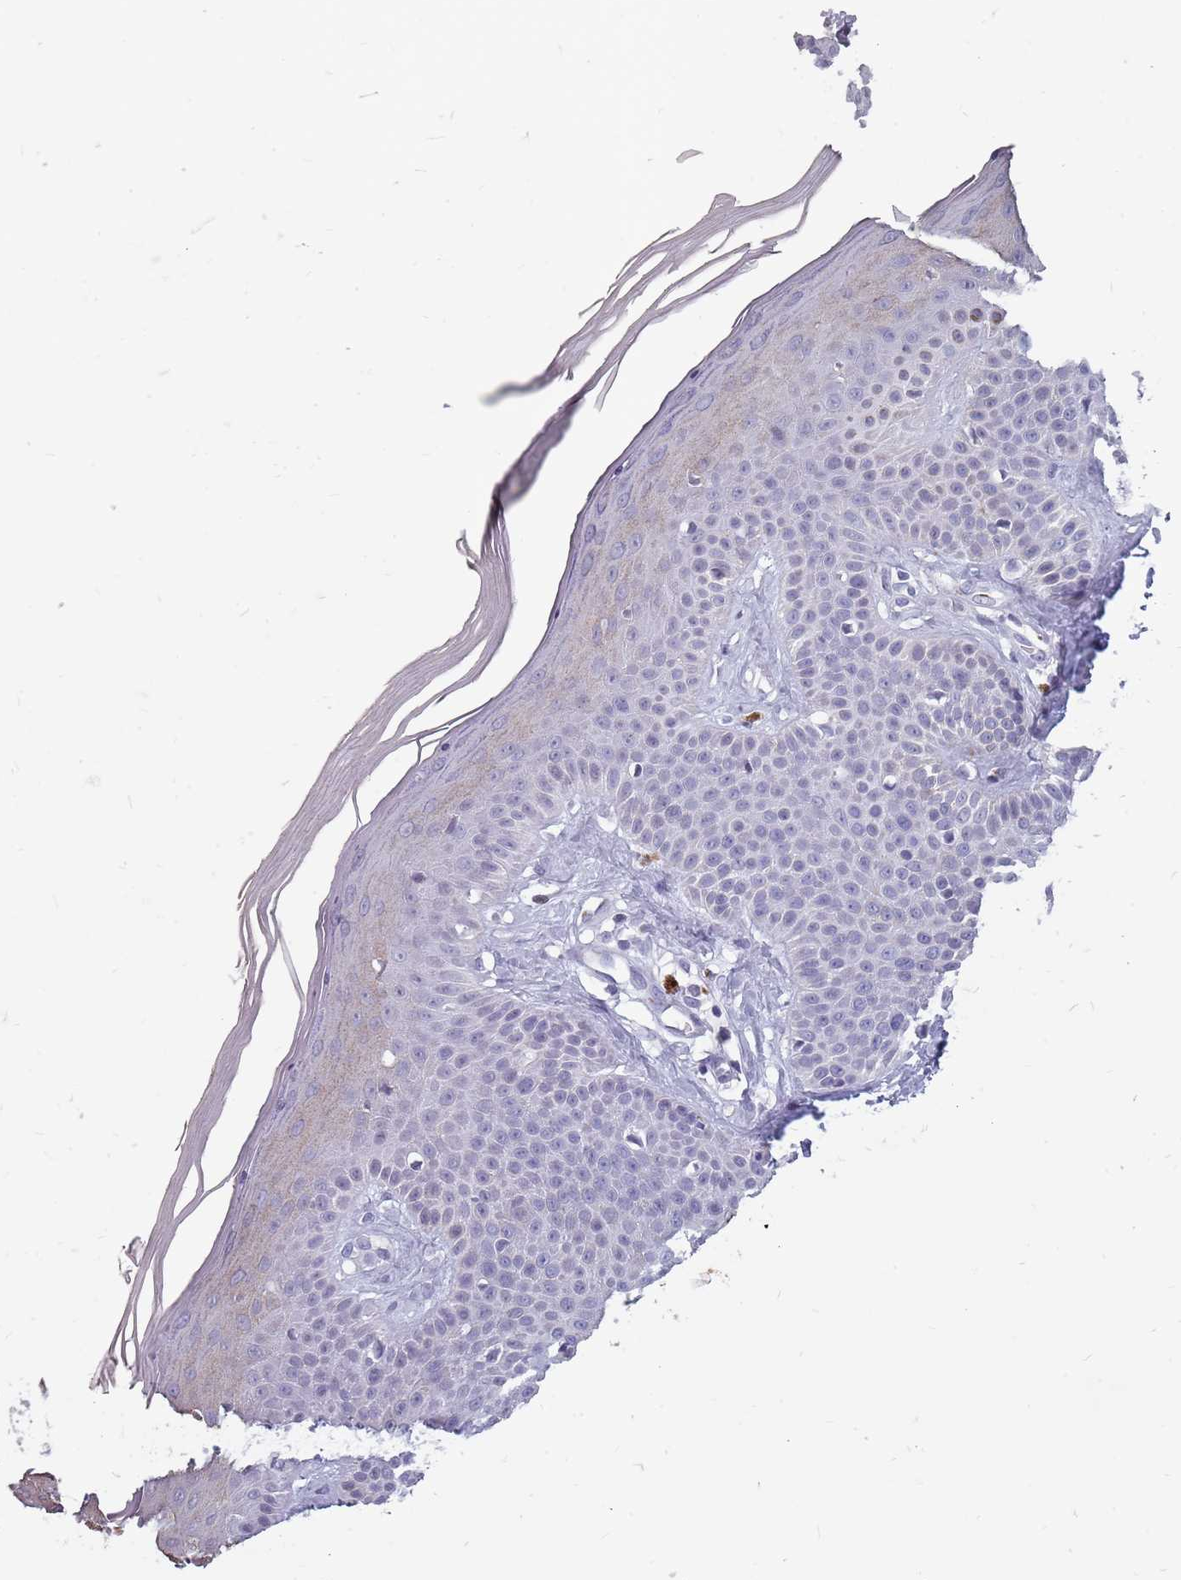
{"staining": {"intensity": "negative", "quantity": "none", "location": "none"}, "tissue": "skin", "cell_type": "Fibroblasts", "image_type": "normal", "snomed": [{"axis": "morphology", "description": "Normal tissue, NOS"}, {"axis": "topography", "description": "Skin"}], "caption": "This is a photomicrograph of IHC staining of benign skin, which shows no positivity in fibroblasts.", "gene": "NEK6", "patient": {"sex": "female", "age": 58}}